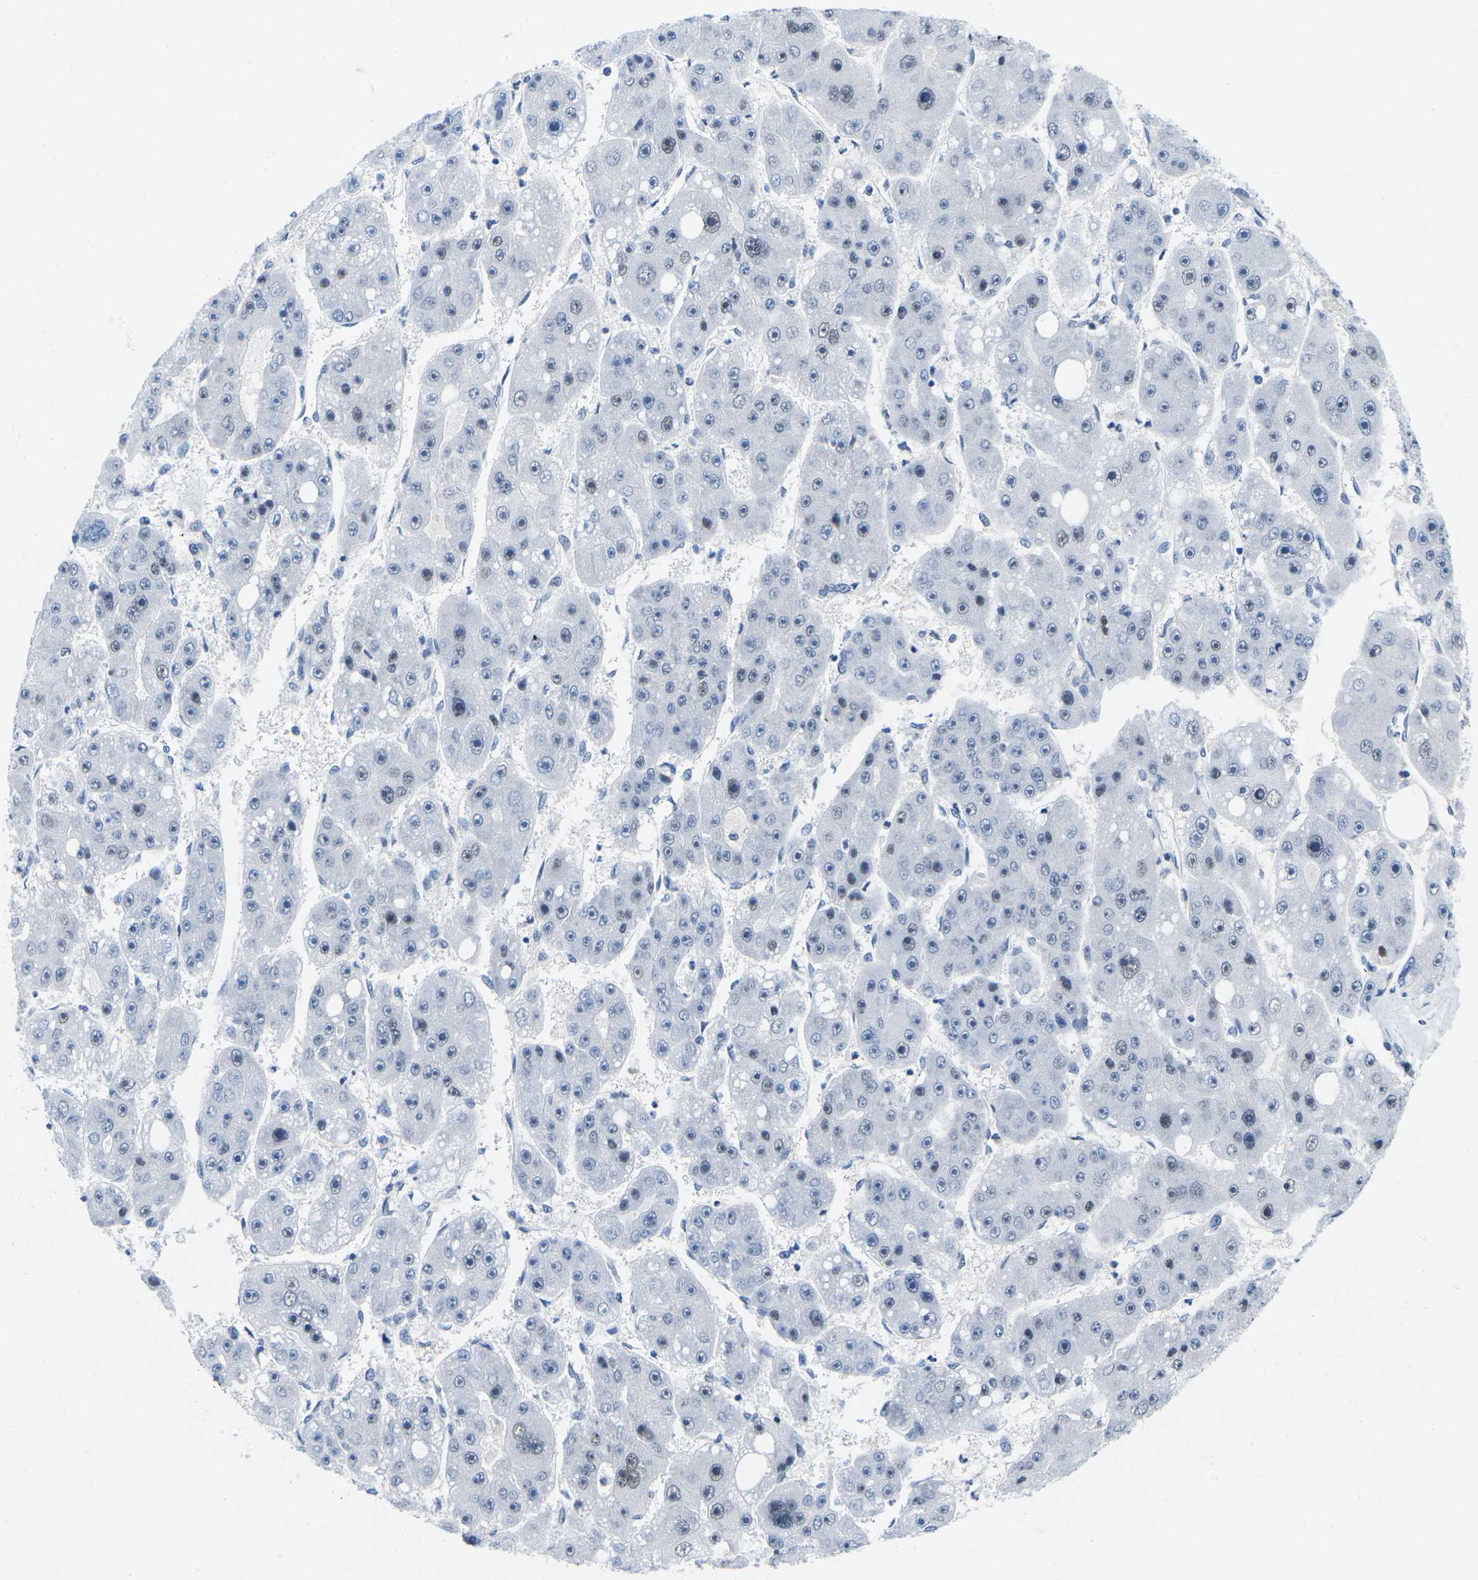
{"staining": {"intensity": "weak", "quantity": "<25%", "location": "nuclear"}, "tissue": "liver cancer", "cell_type": "Tumor cells", "image_type": "cancer", "snomed": [{"axis": "morphology", "description": "Carcinoma, Hepatocellular, NOS"}, {"axis": "topography", "description": "Liver"}], "caption": "High power microscopy micrograph of an immunohistochemistry (IHC) histopathology image of liver hepatocellular carcinoma, revealing no significant staining in tumor cells.", "gene": "UBA7", "patient": {"sex": "female", "age": 61}}